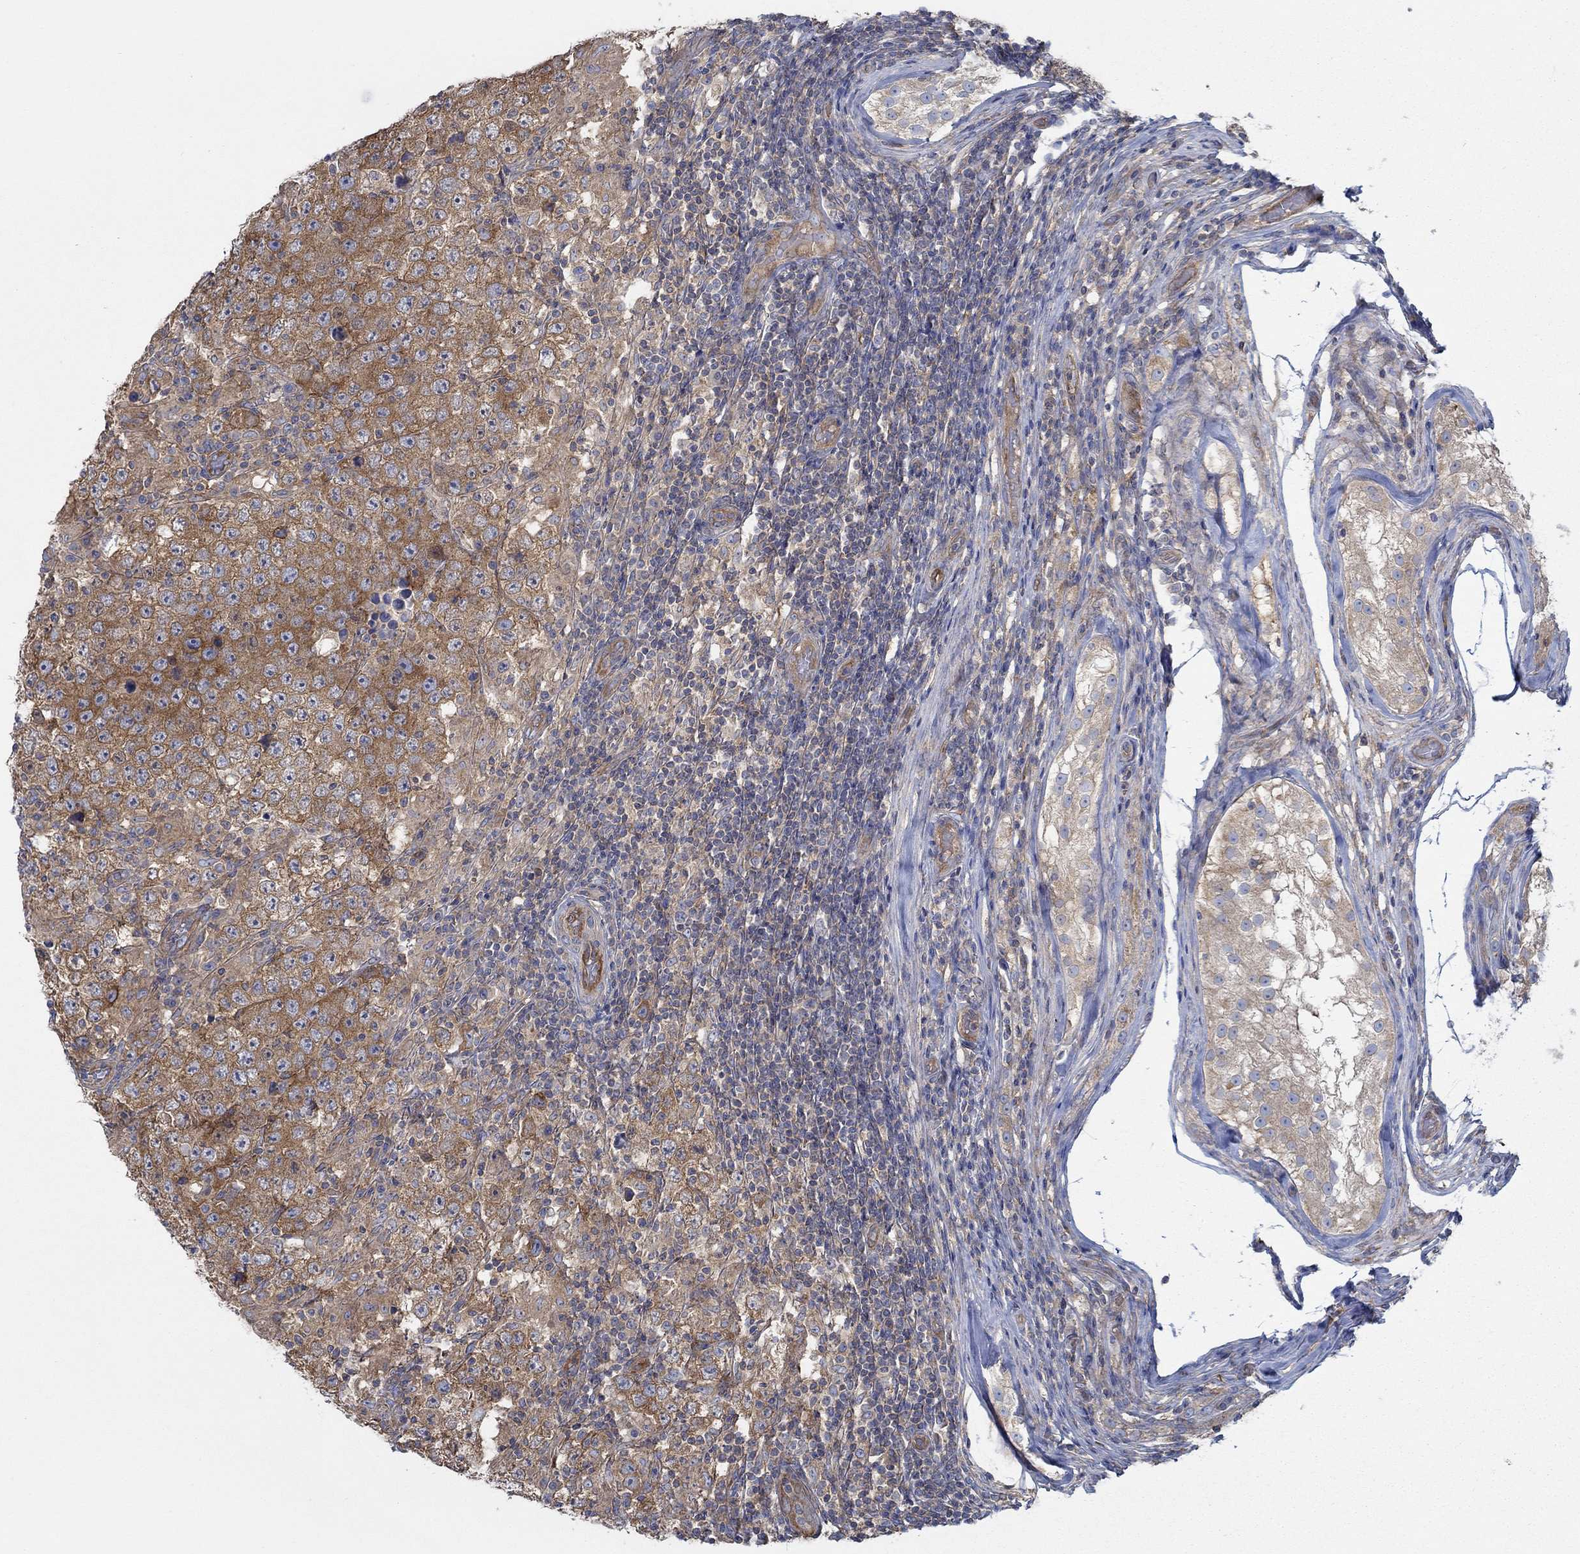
{"staining": {"intensity": "strong", "quantity": "25%-75%", "location": "cytoplasmic/membranous"}, "tissue": "testis cancer", "cell_type": "Tumor cells", "image_type": "cancer", "snomed": [{"axis": "morphology", "description": "Seminoma, NOS"}, {"axis": "morphology", "description": "Carcinoma, Embryonal, NOS"}, {"axis": "topography", "description": "Testis"}], "caption": "IHC photomicrograph of testis cancer (embryonal carcinoma) stained for a protein (brown), which shows high levels of strong cytoplasmic/membranous staining in about 25%-75% of tumor cells.", "gene": "SPAG9", "patient": {"sex": "male", "age": 41}}